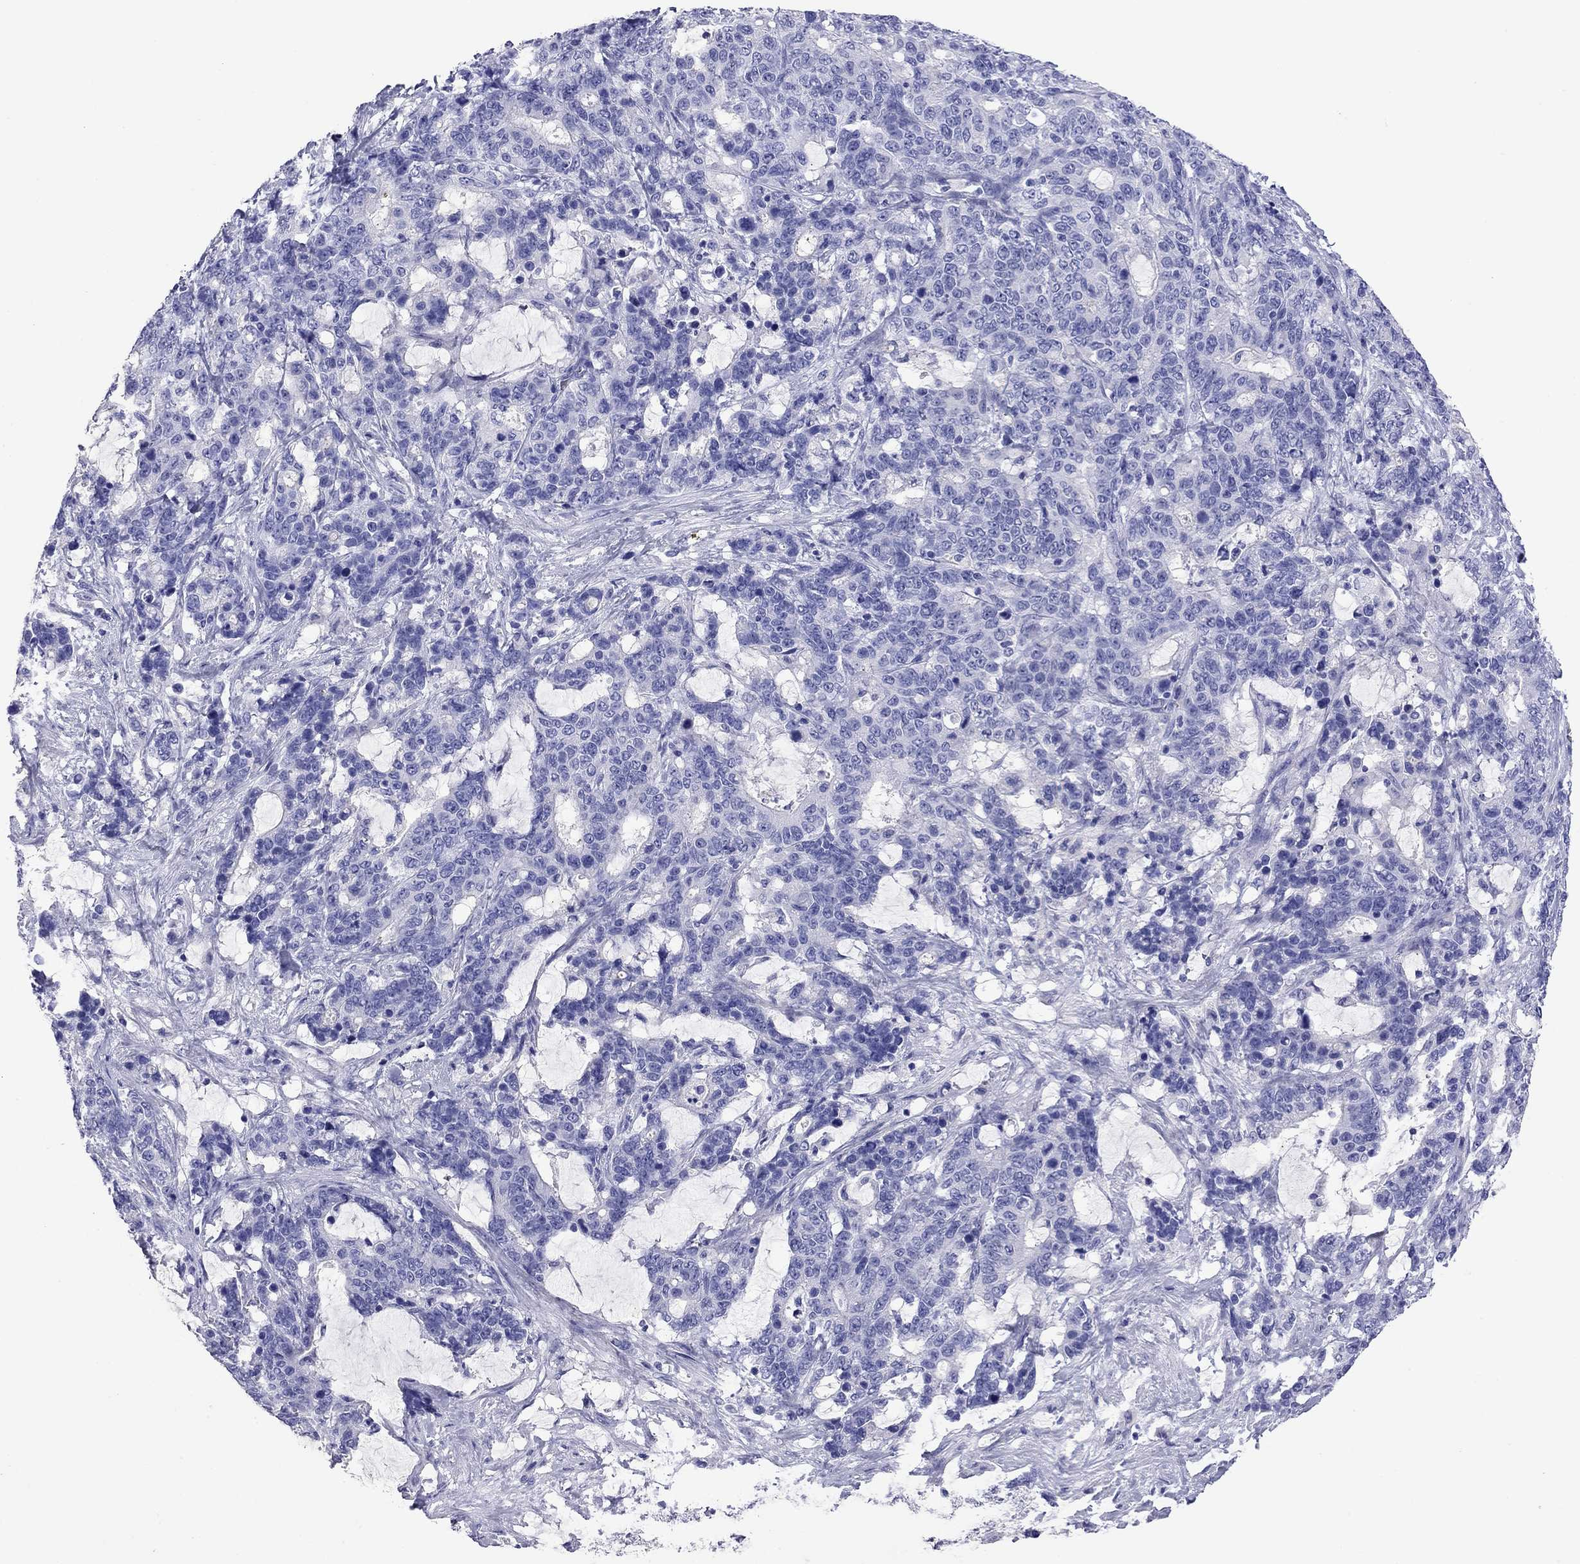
{"staining": {"intensity": "negative", "quantity": "none", "location": "none"}, "tissue": "stomach cancer", "cell_type": "Tumor cells", "image_type": "cancer", "snomed": [{"axis": "morphology", "description": "Normal tissue, NOS"}, {"axis": "morphology", "description": "Adenocarcinoma, NOS"}, {"axis": "topography", "description": "Stomach"}], "caption": "This histopathology image is of stomach adenocarcinoma stained with immunohistochemistry (IHC) to label a protein in brown with the nuclei are counter-stained blue. There is no positivity in tumor cells. (IHC, brightfield microscopy, high magnification).", "gene": "KIAA2012", "patient": {"sex": "female", "age": 64}}